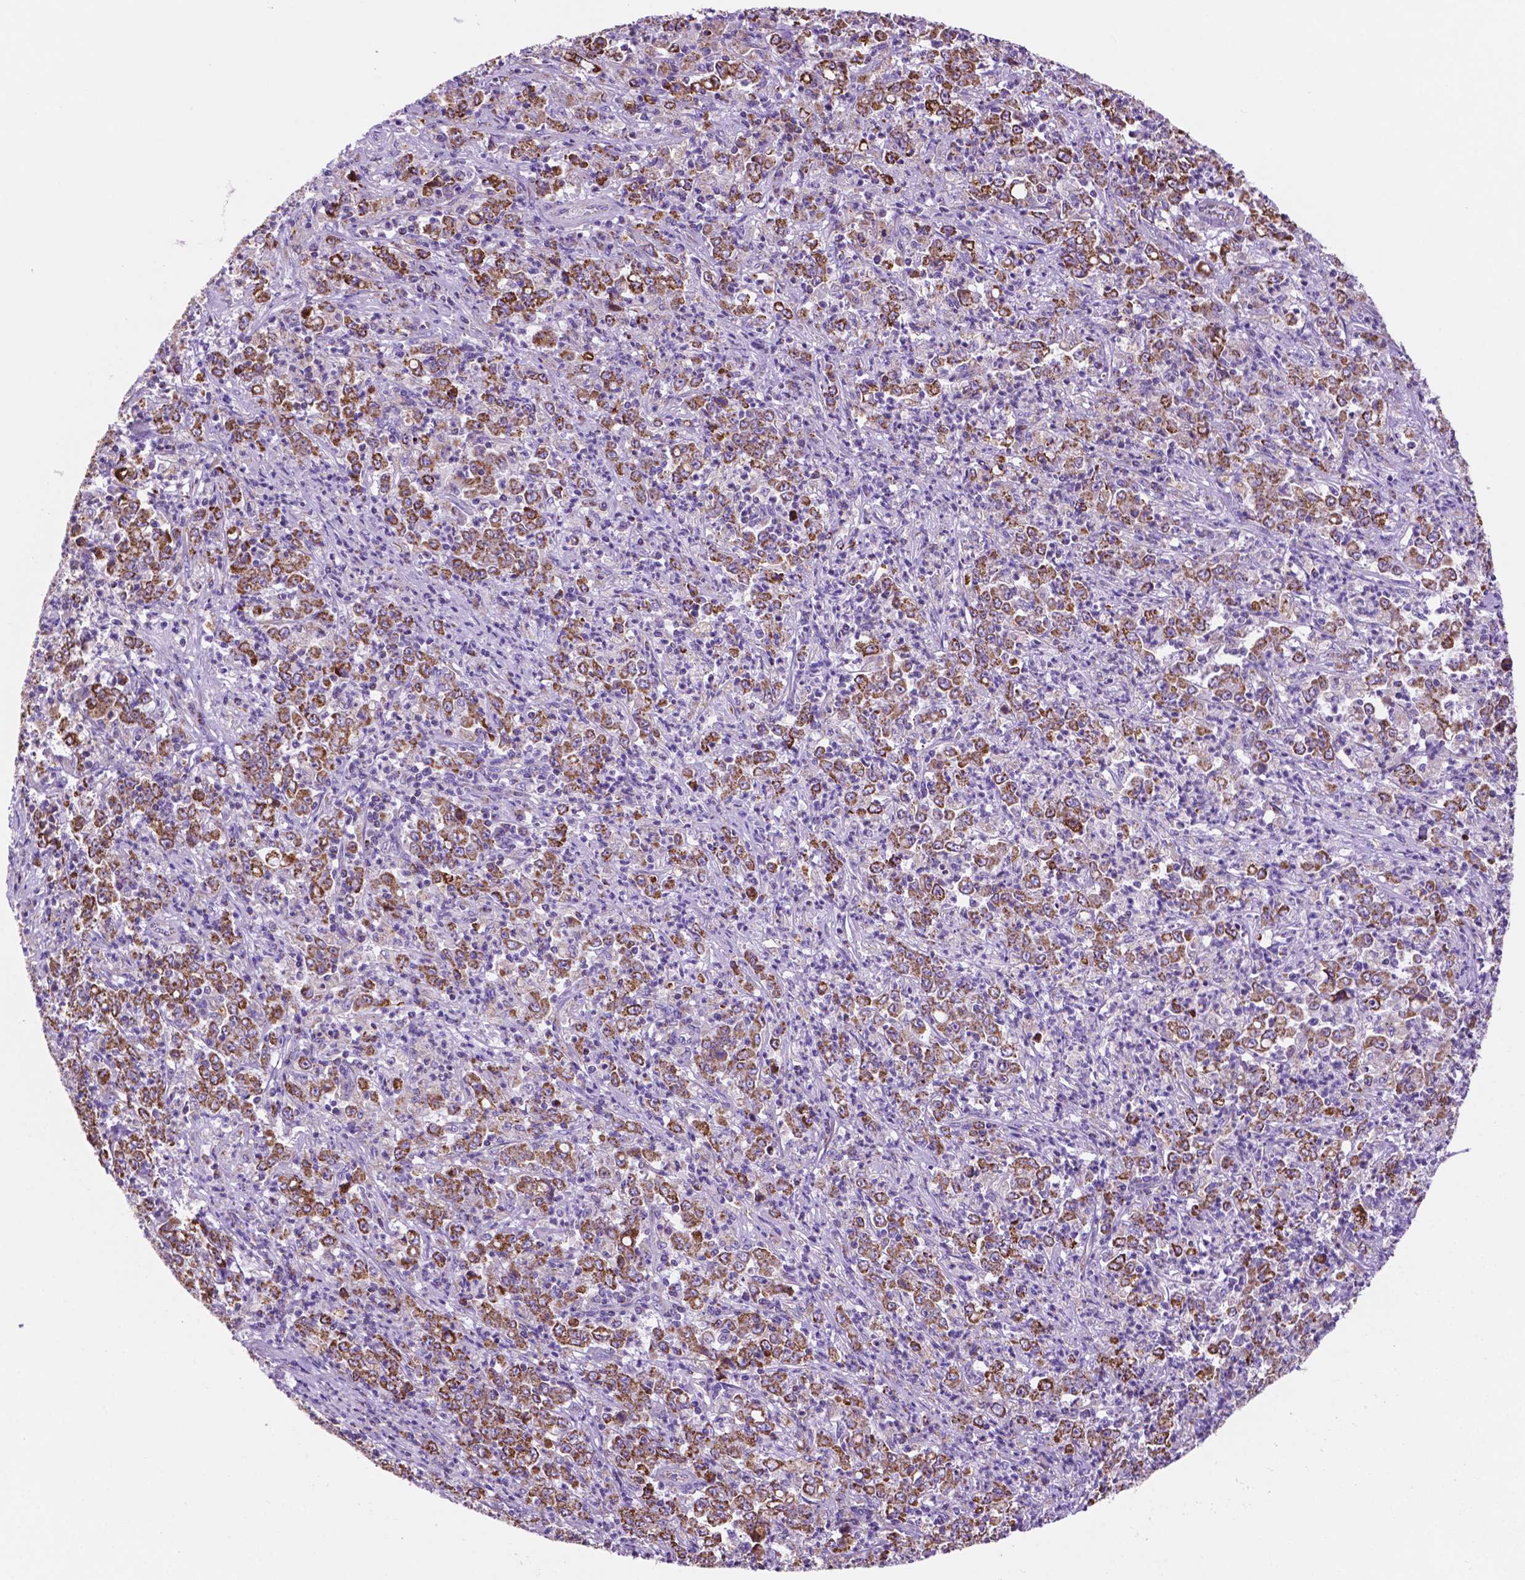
{"staining": {"intensity": "moderate", "quantity": ">75%", "location": "cytoplasmic/membranous"}, "tissue": "stomach cancer", "cell_type": "Tumor cells", "image_type": "cancer", "snomed": [{"axis": "morphology", "description": "Adenocarcinoma, NOS"}, {"axis": "topography", "description": "Stomach, lower"}], "caption": "Human stomach cancer (adenocarcinoma) stained with a protein marker reveals moderate staining in tumor cells.", "gene": "GDPD5", "patient": {"sex": "female", "age": 71}}